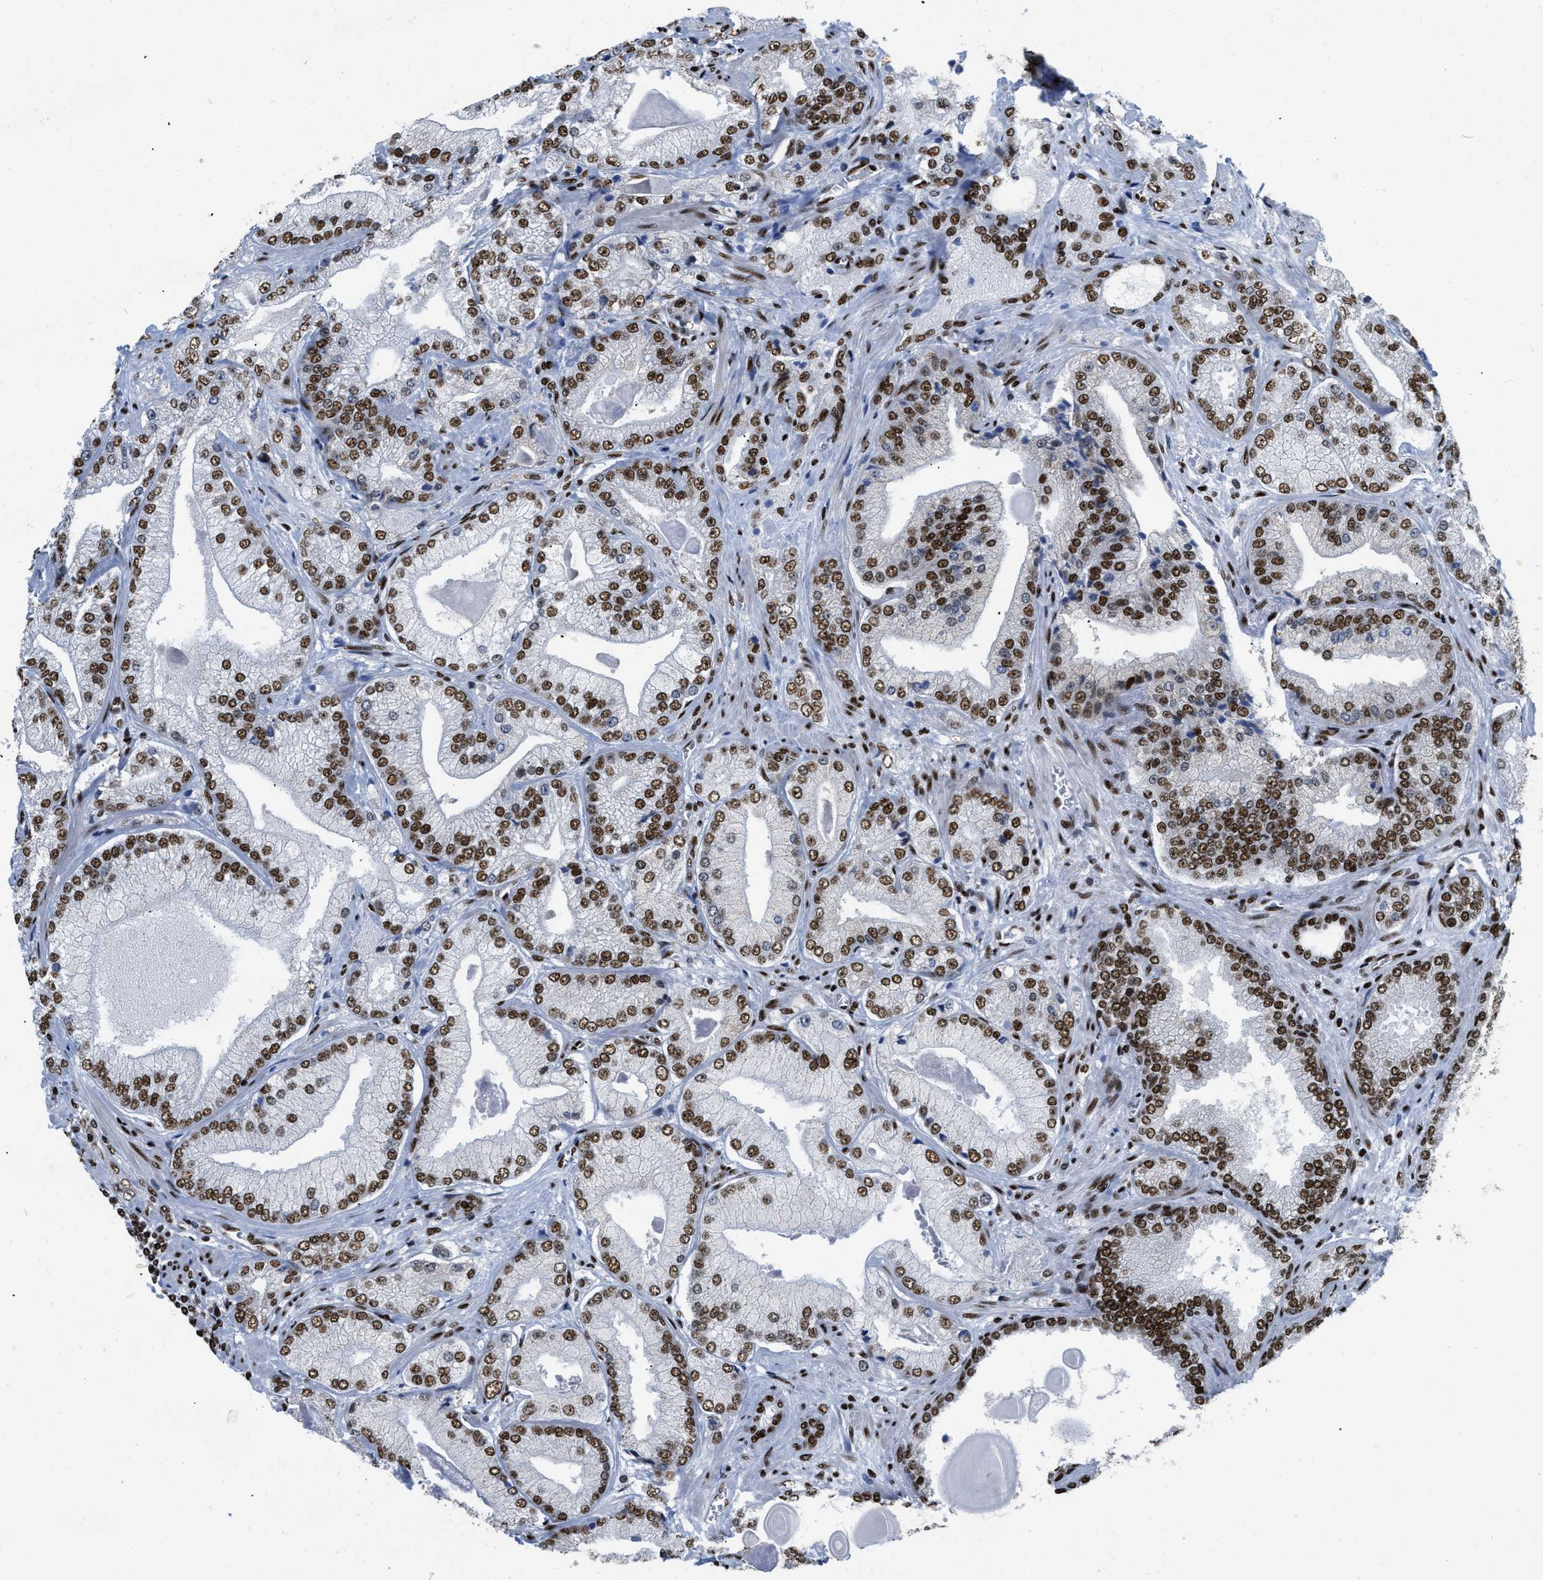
{"staining": {"intensity": "strong", "quantity": ">75%", "location": "nuclear"}, "tissue": "prostate cancer", "cell_type": "Tumor cells", "image_type": "cancer", "snomed": [{"axis": "morphology", "description": "Adenocarcinoma, Low grade"}, {"axis": "topography", "description": "Prostate"}], "caption": "The image demonstrates staining of adenocarcinoma (low-grade) (prostate), revealing strong nuclear protein staining (brown color) within tumor cells. Using DAB (3,3'-diaminobenzidine) (brown) and hematoxylin (blue) stains, captured at high magnification using brightfield microscopy.", "gene": "CREB1", "patient": {"sex": "male", "age": 65}}